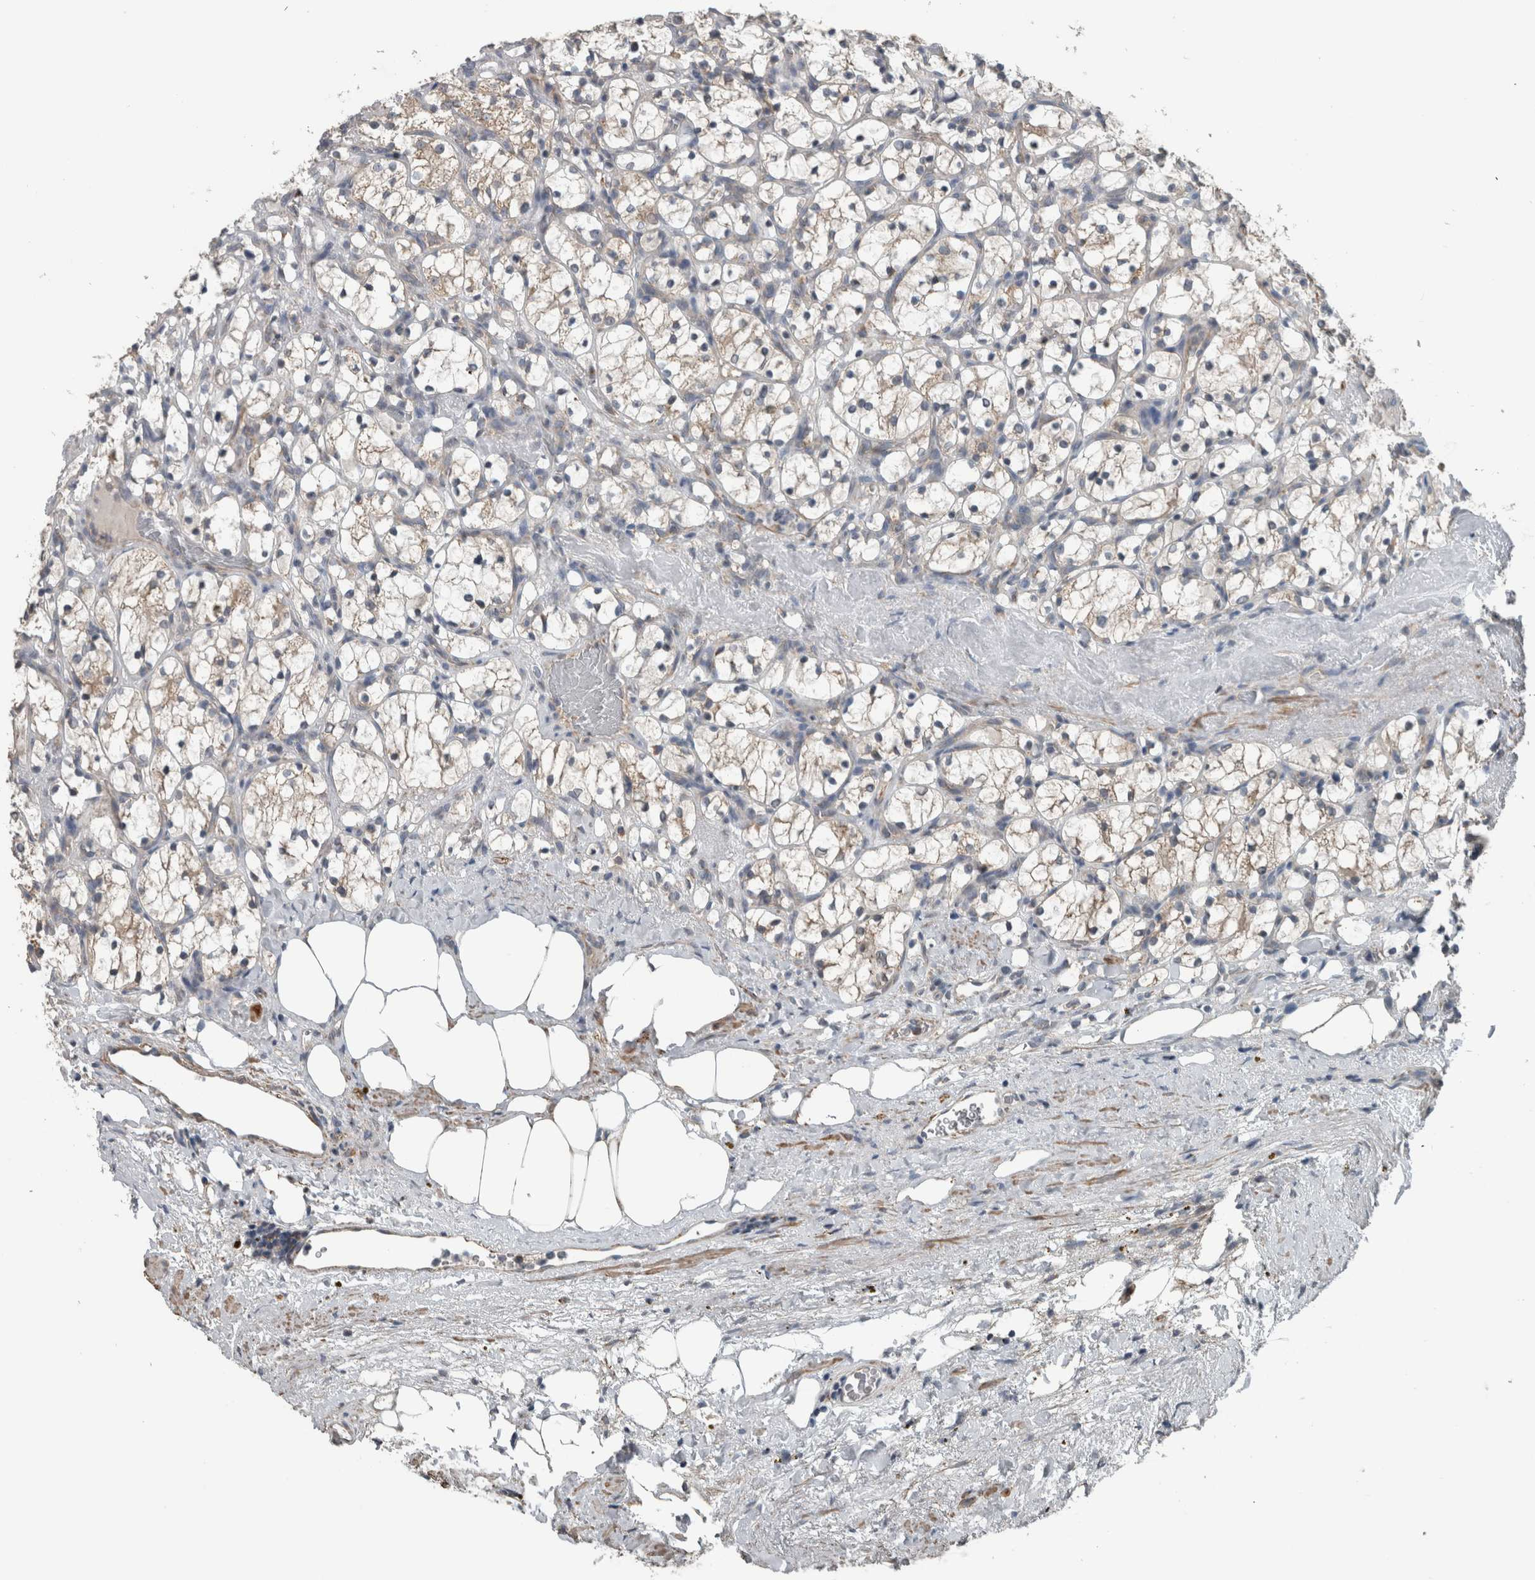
{"staining": {"intensity": "weak", "quantity": "<25%", "location": "cytoplasmic/membranous"}, "tissue": "renal cancer", "cell_type": "Tumor cells", "image_type": "cancer", "snomed": [{"axis": "morphology", "description": "Adenocarcinoma, NOS"}, {"axis": "topography", "description": "Kidney"}], "caption": "Tumor cells show no significant staining in adenocarcinoma (renal).", "gene": "ARMC1", "patient": {"sex": "female", "age": 69}}